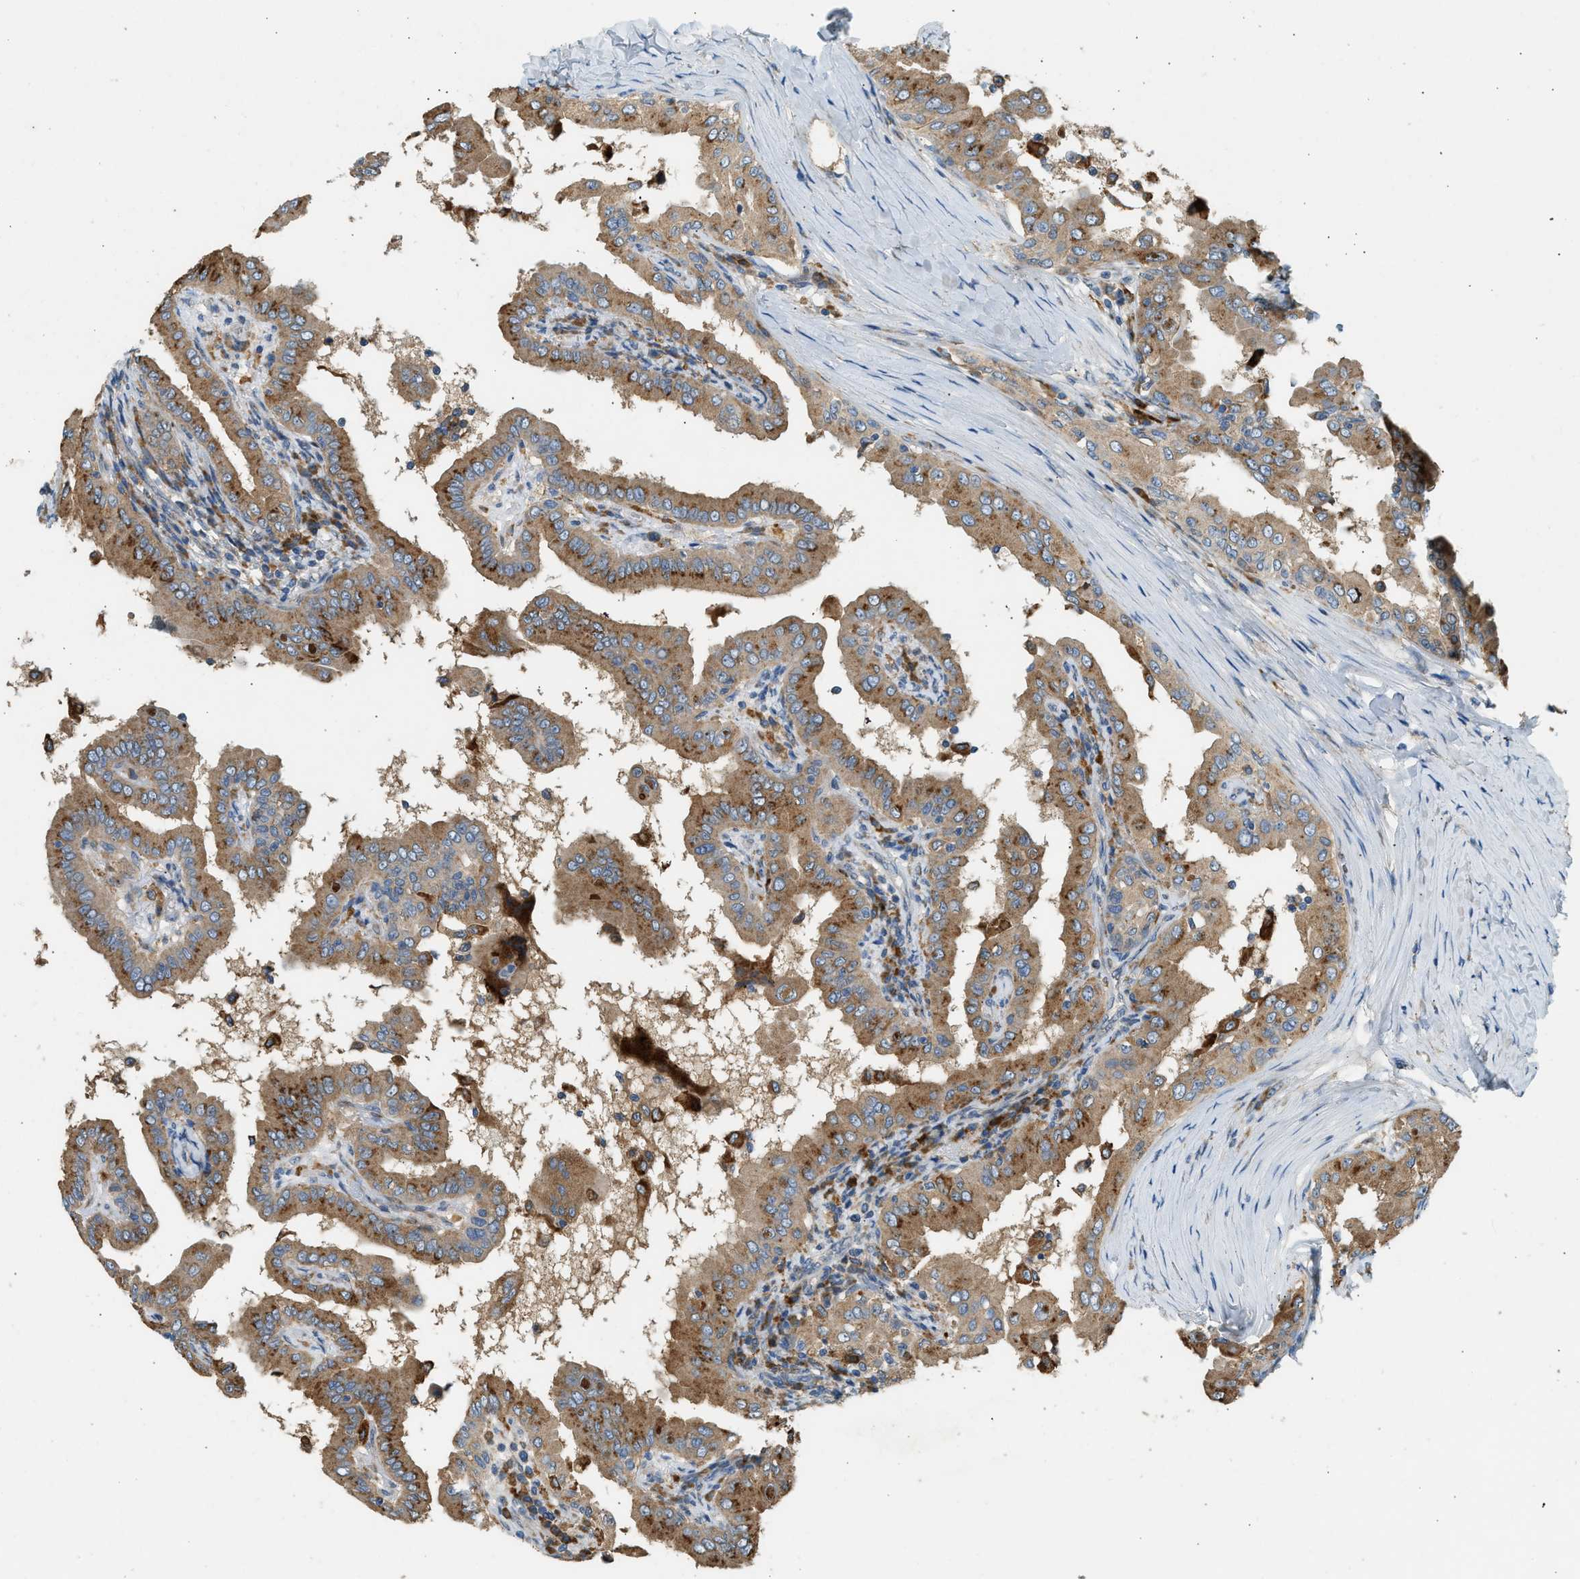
{"staining": {"intensity": "moderate", "quantity": ">75%", "location": "cytoplasmic/membranous"}, "tissue": "thyroid cancer", "cell_type": "Tumor cells", "image_type": "cancer", "snomed": [{"axis": "morphology", "description": "Papillary adenocarcinoma, NOS"}, {"axis": "topography", "description": "Thyroid gland"}], "caption": "Thyroid cancer stained with immunohistochemistry displays moderate cytoplasmic/membranous positivity in approximately >75% of tumor cells. The protein of interest is stained brown, and the nuclei are stained in blue (DAB IHC with brightfield microscopy, high magnification).", "gene": "CTSB", "patient": {"sex": "male", "age": 33}}